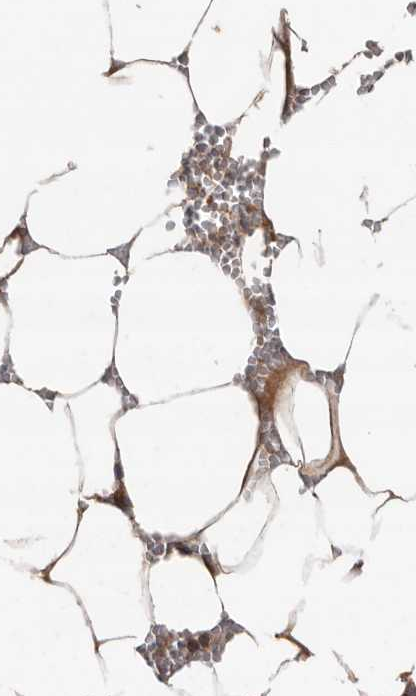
{"staining": {"intensity": "weak", "quantity": "25%-75%", "location": "cytoplasmic/membranous"}, "tissue": "bone marrow", "cell_type": "Hematopoietic cells", "image_type": "normal", "snomed": [{"axis": "morphology", "description": "Normal tissue, NOS"}, {"axis": "topography", "description": "Bone marrow"}], "caption": "This image demonstrates normal bone marrow stained with IHC to label a protein in brown. The cytoplasmic/membranous of hematopoietic cells show weak positivity for the protein. Nuclei are counter-stained blue.", "gene": "RWDD1", "patient": {"sex": "male", "age": 70}}